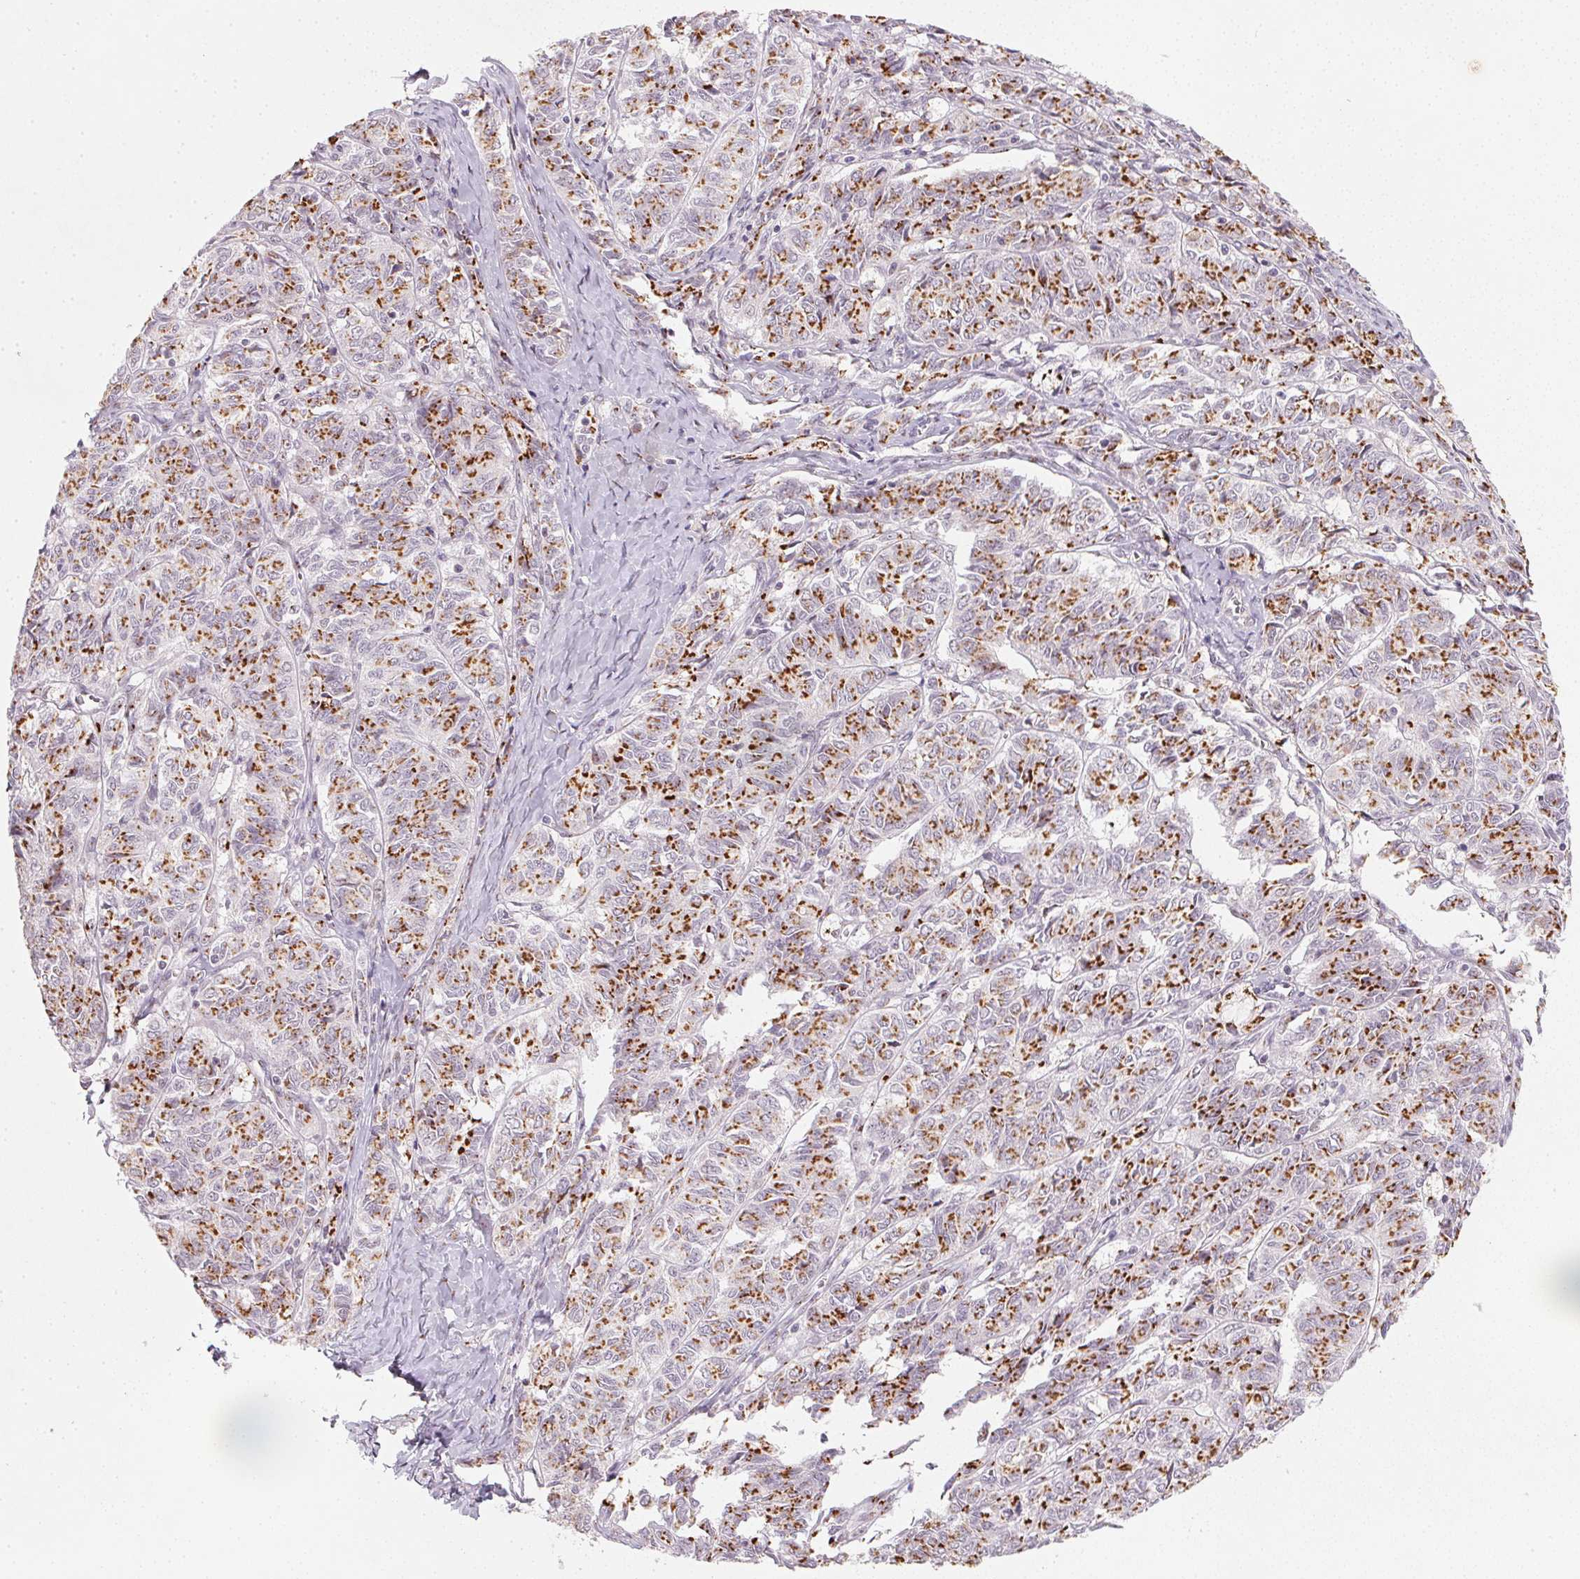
{"staining": {"intensity": "strong", "quantity": ">75%", "location": "cytoplasmic/membranous"}, "tissue": "ovarian cancer", "cell_type": "Tumor cells", "image_type": "cancer", "snomed": [{"axis": "morphology", "description": "Carcinoma, endometroid"}, {"axis": "topography", "description": "Ovary"}], "caption": "This is a micrograph of immunohistochemistry (IHC) staining of ovarian cancer, which shows strong staining in the cytoplasmic/membranous of tumor cells.", "gene": "RAB22A", "patient": {"sex": "female", "age": 80}}